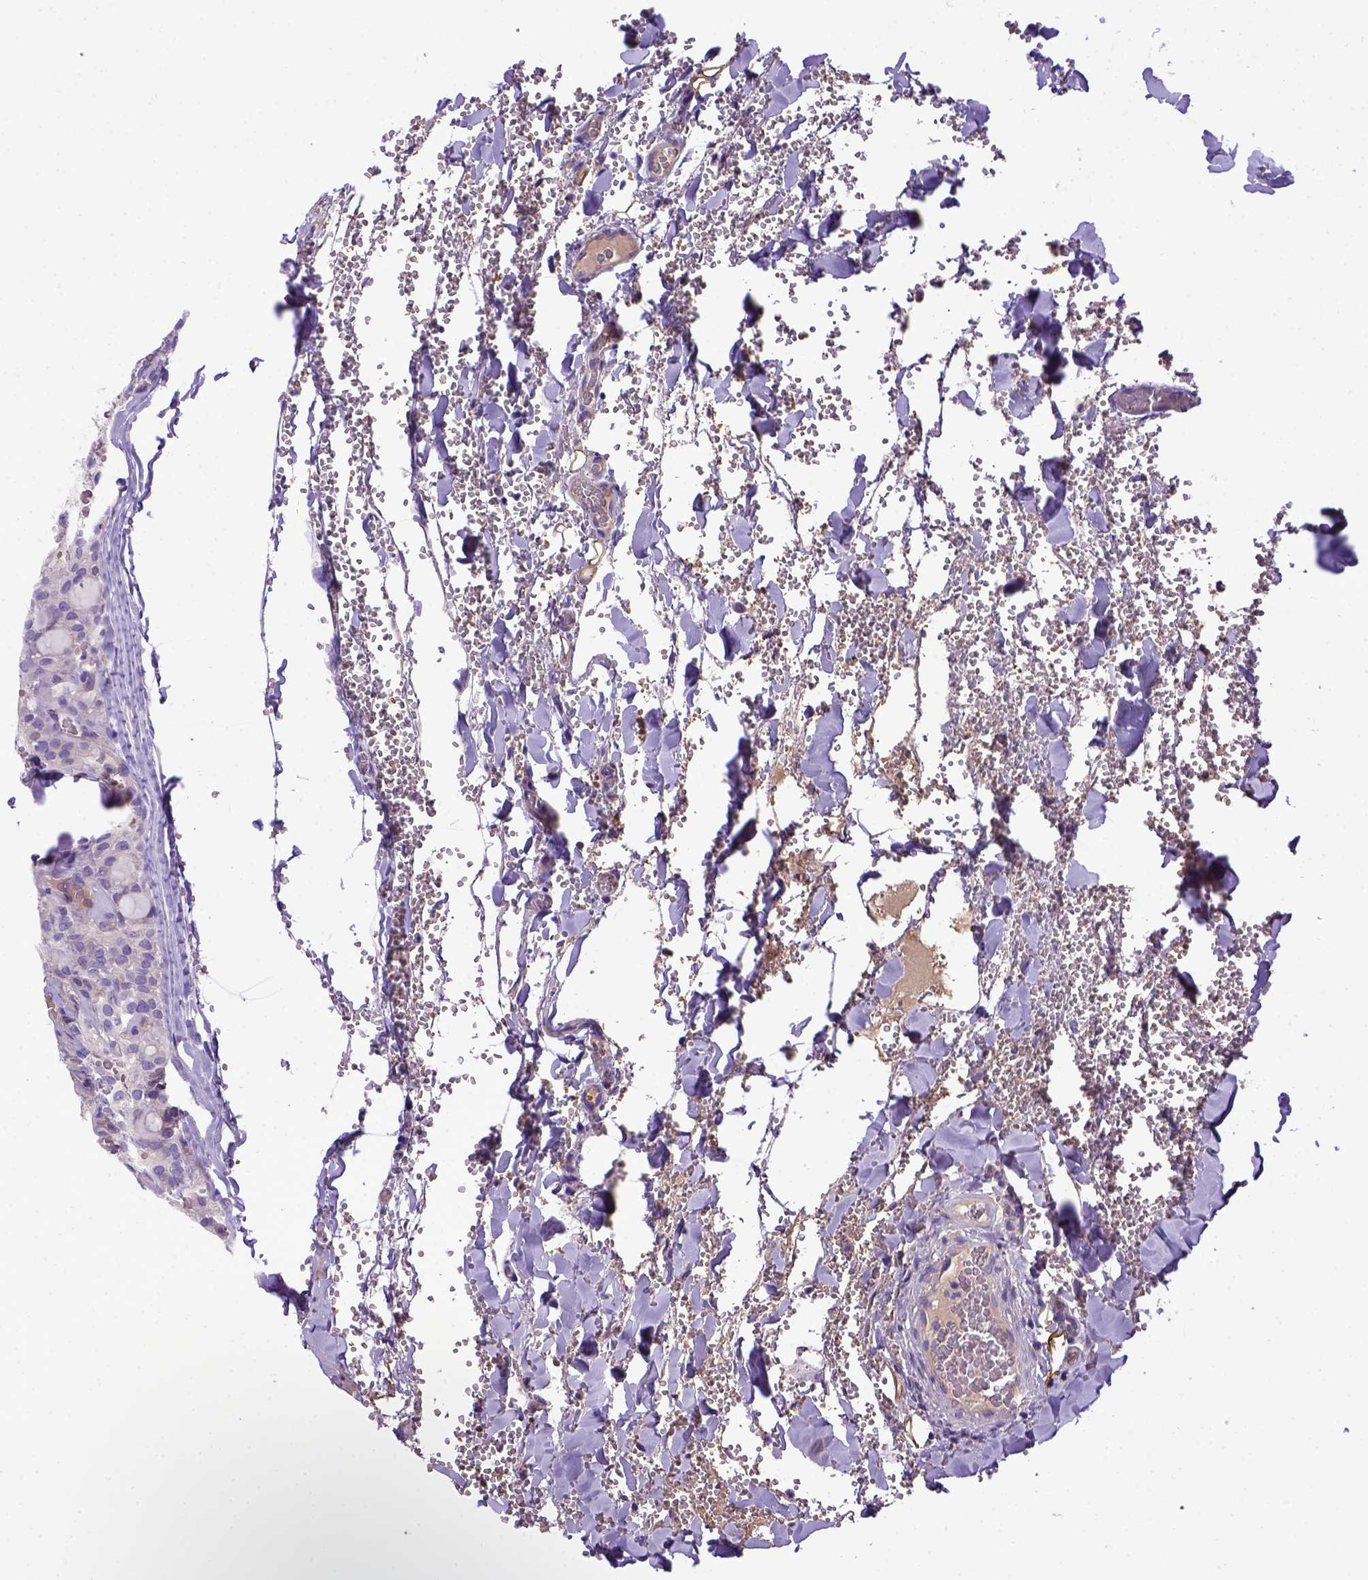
{"staining": {"intensity": "negative", "quantity": "none", "location": "none"}, "tissue": "thyroid cancer", "cell_type": "Tumor cells", "image_type": "cancer", "snomed": [{"axis": "morphology", "description": "Papillary adenocarcinoma, NOS"}, {"axis": "topography", "description": "Thyroid gland"}], "caption": "High magnification brightfield microscopy of thyroid papillary adenocarcinoma stained with DAB (brown) and counterstained with hematoxylin (blue): tumor cells show no significant staining.", "gene": "ADAM12", "patient": {"sex": "male", "age": 20}}